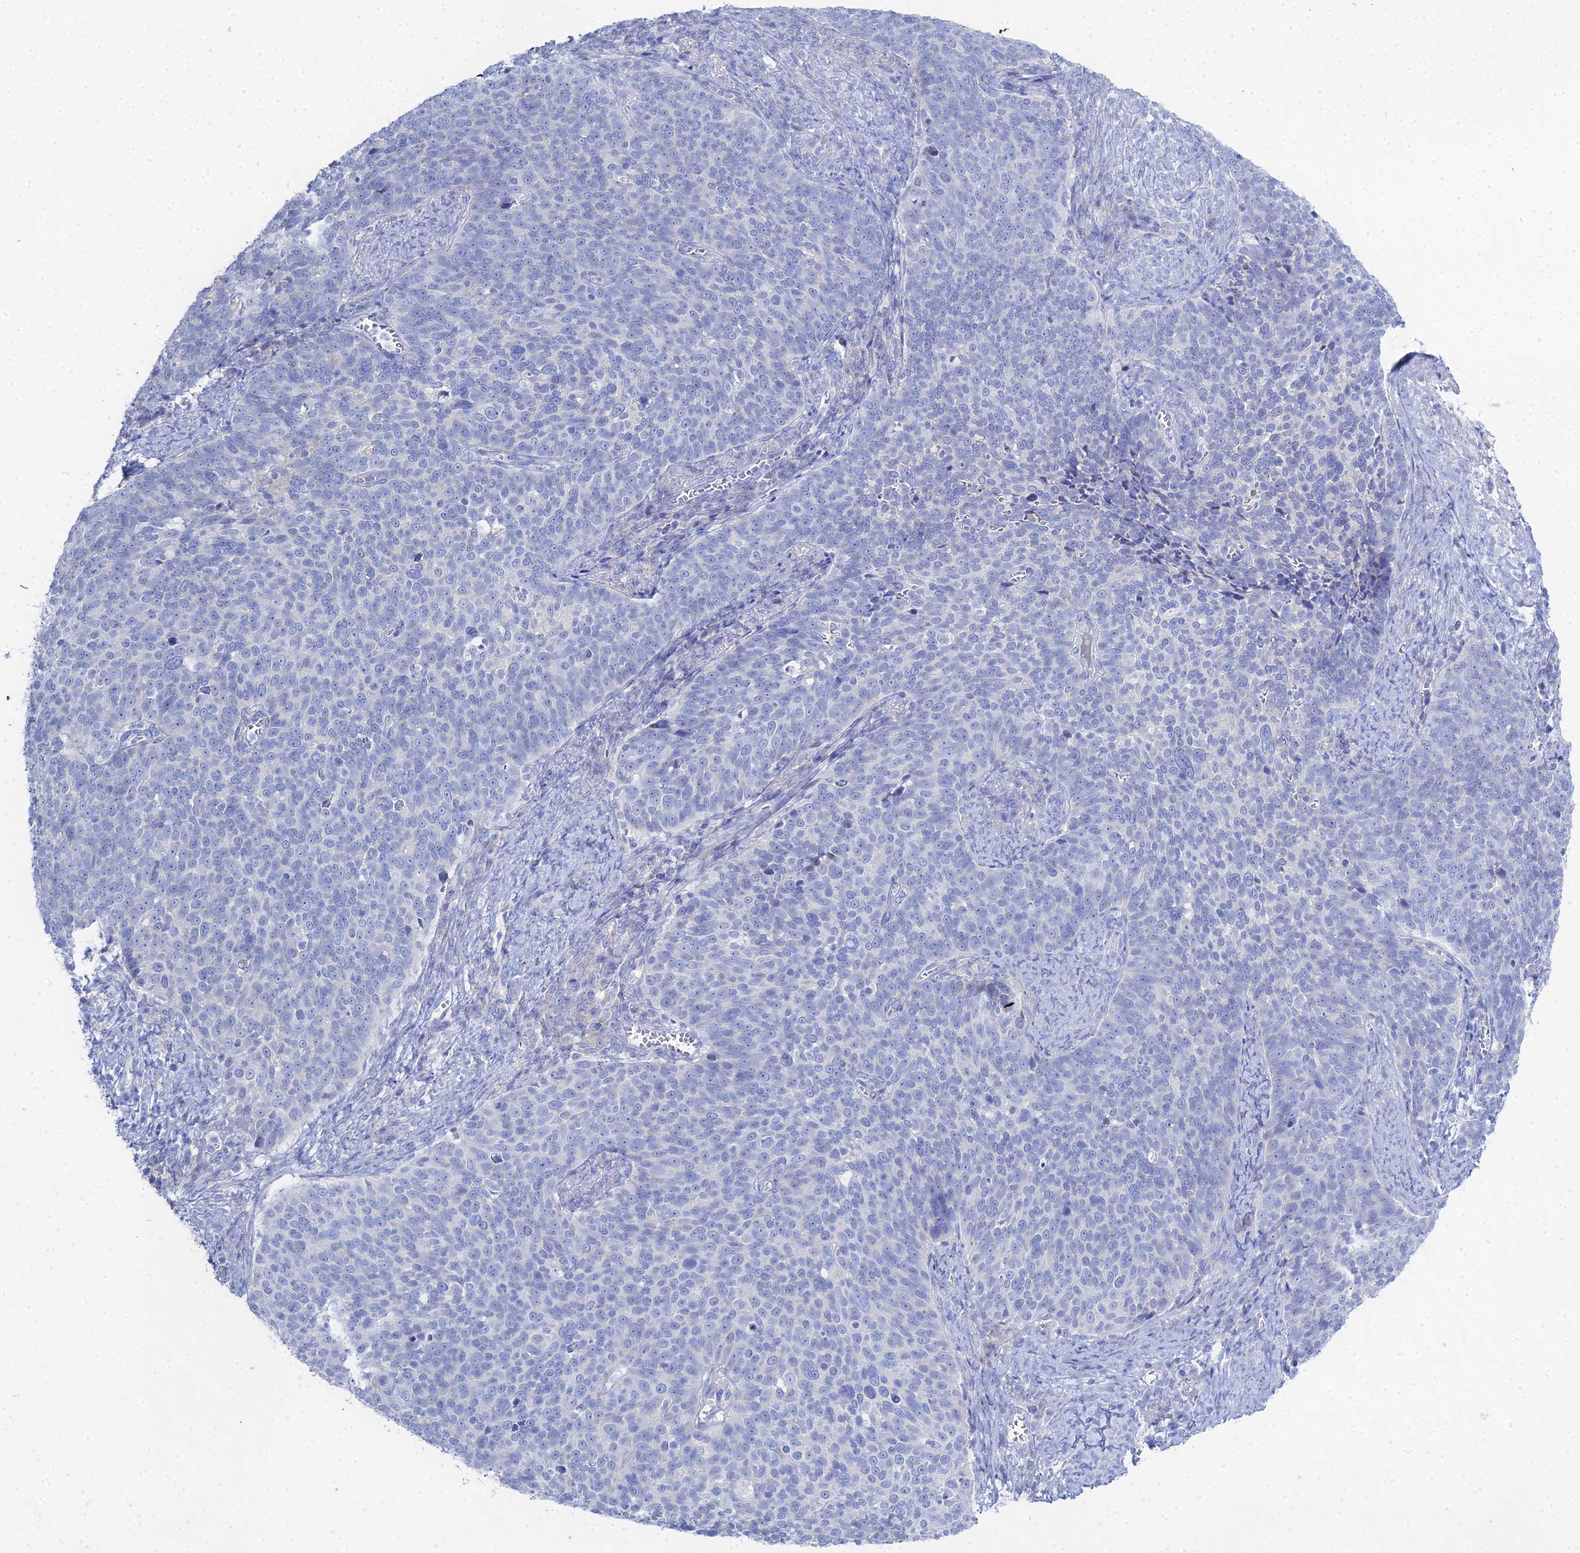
{"staining": {"intensity": "negative", "quantity": "none", "location": "none"}, "tissue": "cervical cancer", "cell_type": "Tumor cells", "image_type": "cancer", "snomed": [{"axis": "morphology", "description": "Normal tissue, NOS"}, {"axis": "morphology", "description": "Squamous cell carcinoma, NOS"}, {"axis": "topography", "description": "Cervix"}], "caption": "DAB (3,3'-diaminobenzidine) immunohistochemical staining of human cervical squamous cell carcinoma exhibits no significant expression in tumor cells. The staining is performed using DAB (3,3'-diaminobenzidine) brown chromogen with nuclei counter-stained in using hematoxylin.", "gene": "DHX34", "patient": {"sex": "female", "age": 39}}